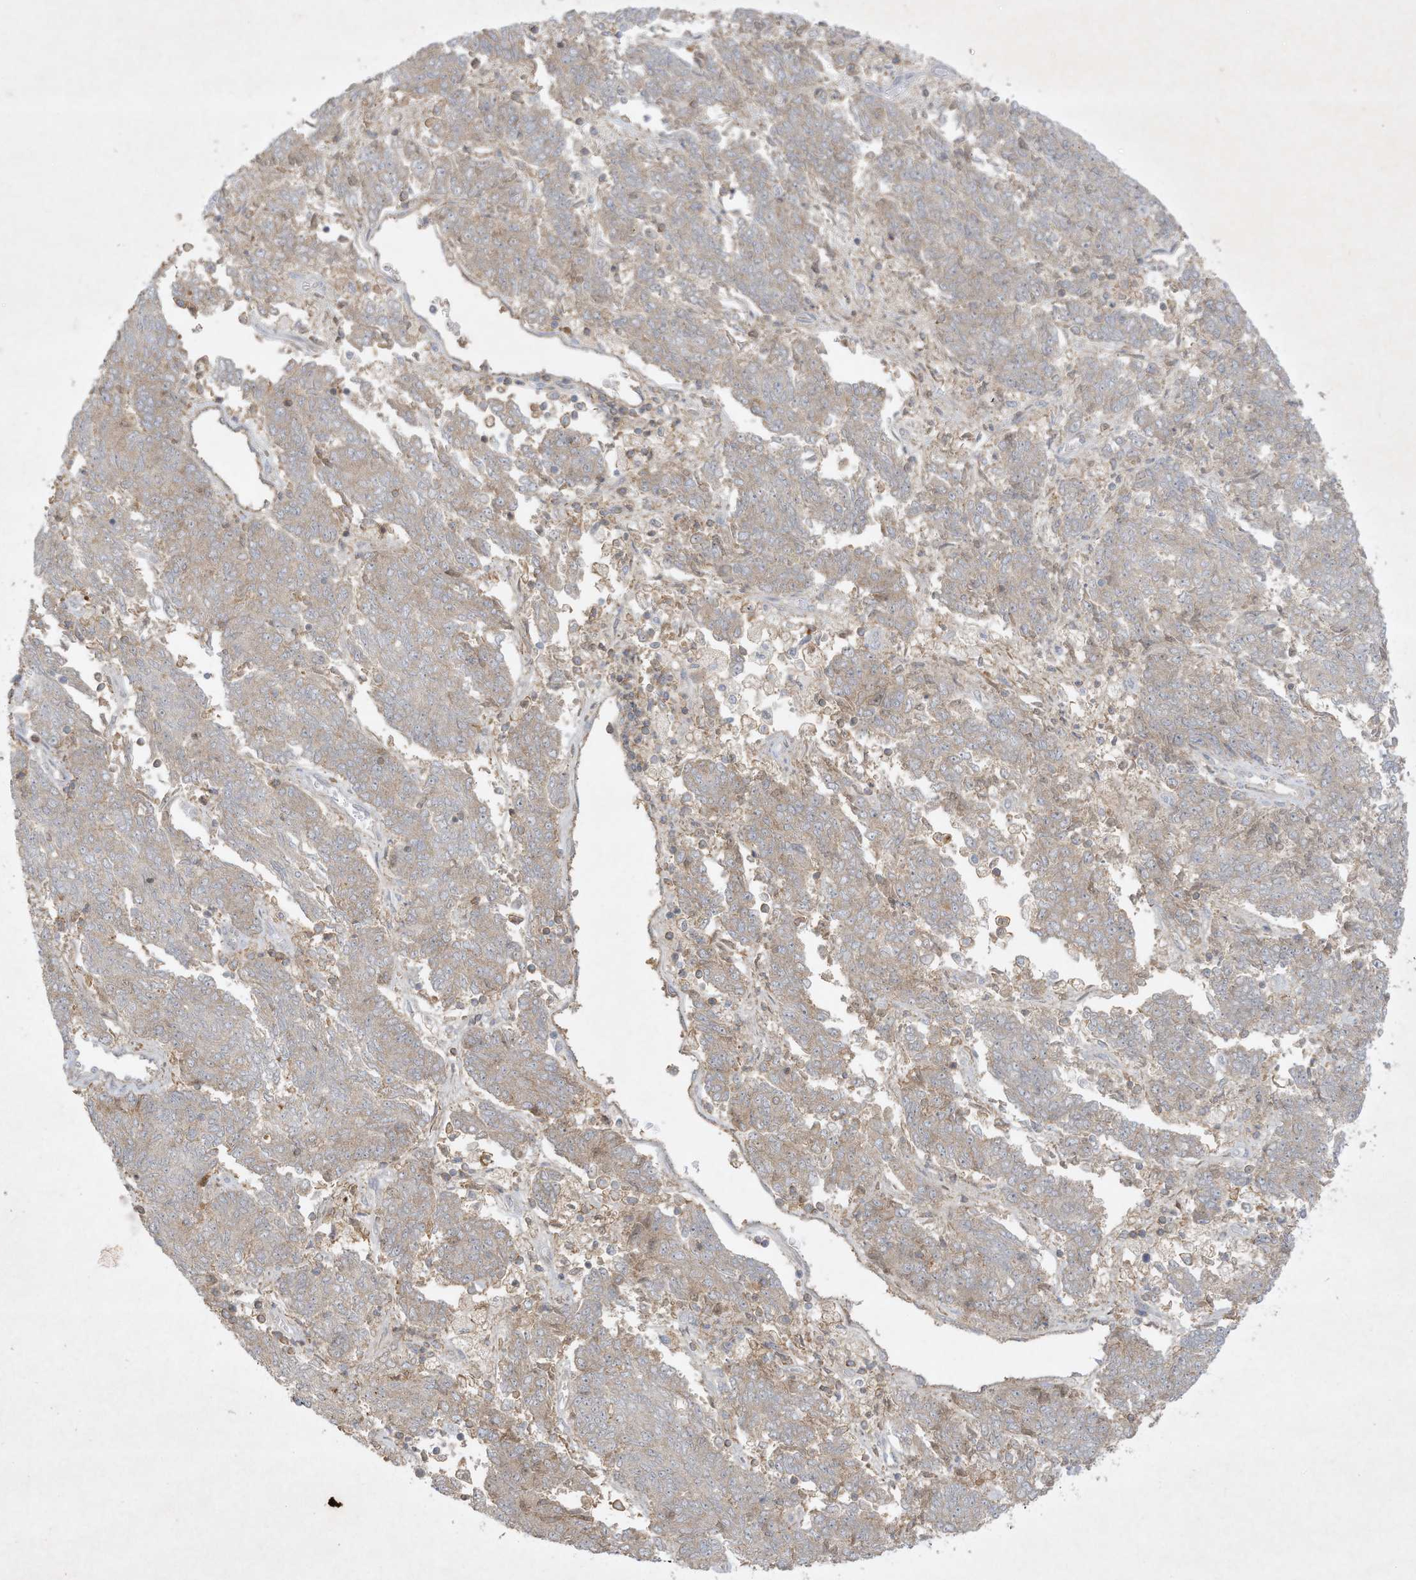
{"staining": {"intensity": "weak", "quantity": "<25%", "location": "cytoplasmic/membranous"}, "tissue": "endometrial cancer", "cell_type": "Tumor cells", "image_type": "cancer", "snomed": [{"axis": "morphology", "description": "Adenocarcinoma, NOS"}, {"axis": "topography", "description": "Endometrium"}], "caption": "DAB immunohistochemical staining of endometrial cancer demonstrates no significant positivity in tumor cells.", "gene": "FETUB", "patient": {"sex": "female", "age": 80}}